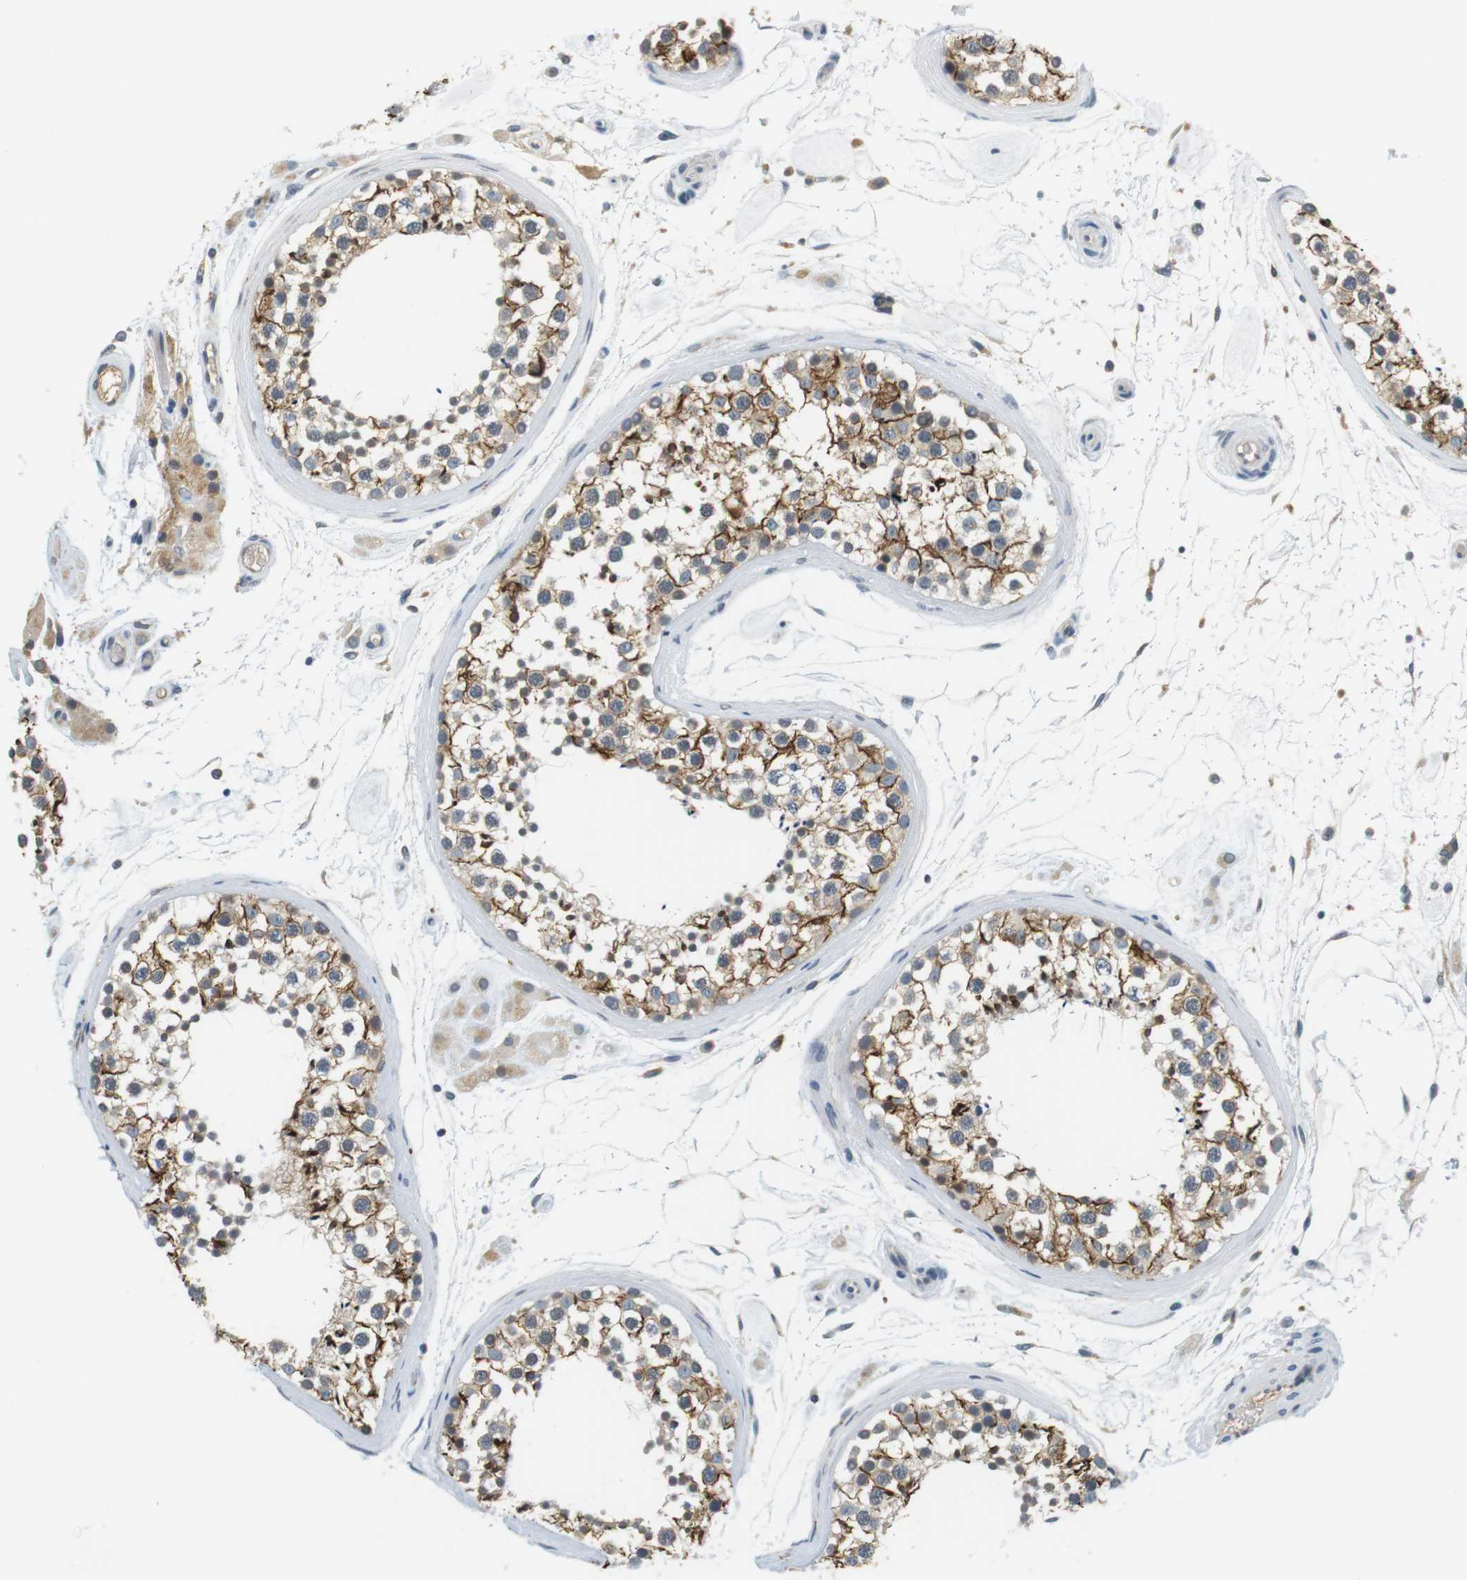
{"staining": {"intensity": "moderate", "quantity": ">75%", "location": "cytoplasmic/membranous"}, "tissue": "testis", "cell_type": "Cells in seminiferous ducts", "image_type": "normal", "snomed": [{"axis": "morphology", "description": "Normal tissue, NOS"}, {"axis": "topography", "description": "Testis"}], "caption": "Immunohistochemical staining of normal human testis displays moderate cytoplasmic/membranous protein staining in about >75% of cells in seminiferous ducts.", "gene": "WNT7A", "patient": {"sex": "male", "age": 46}}